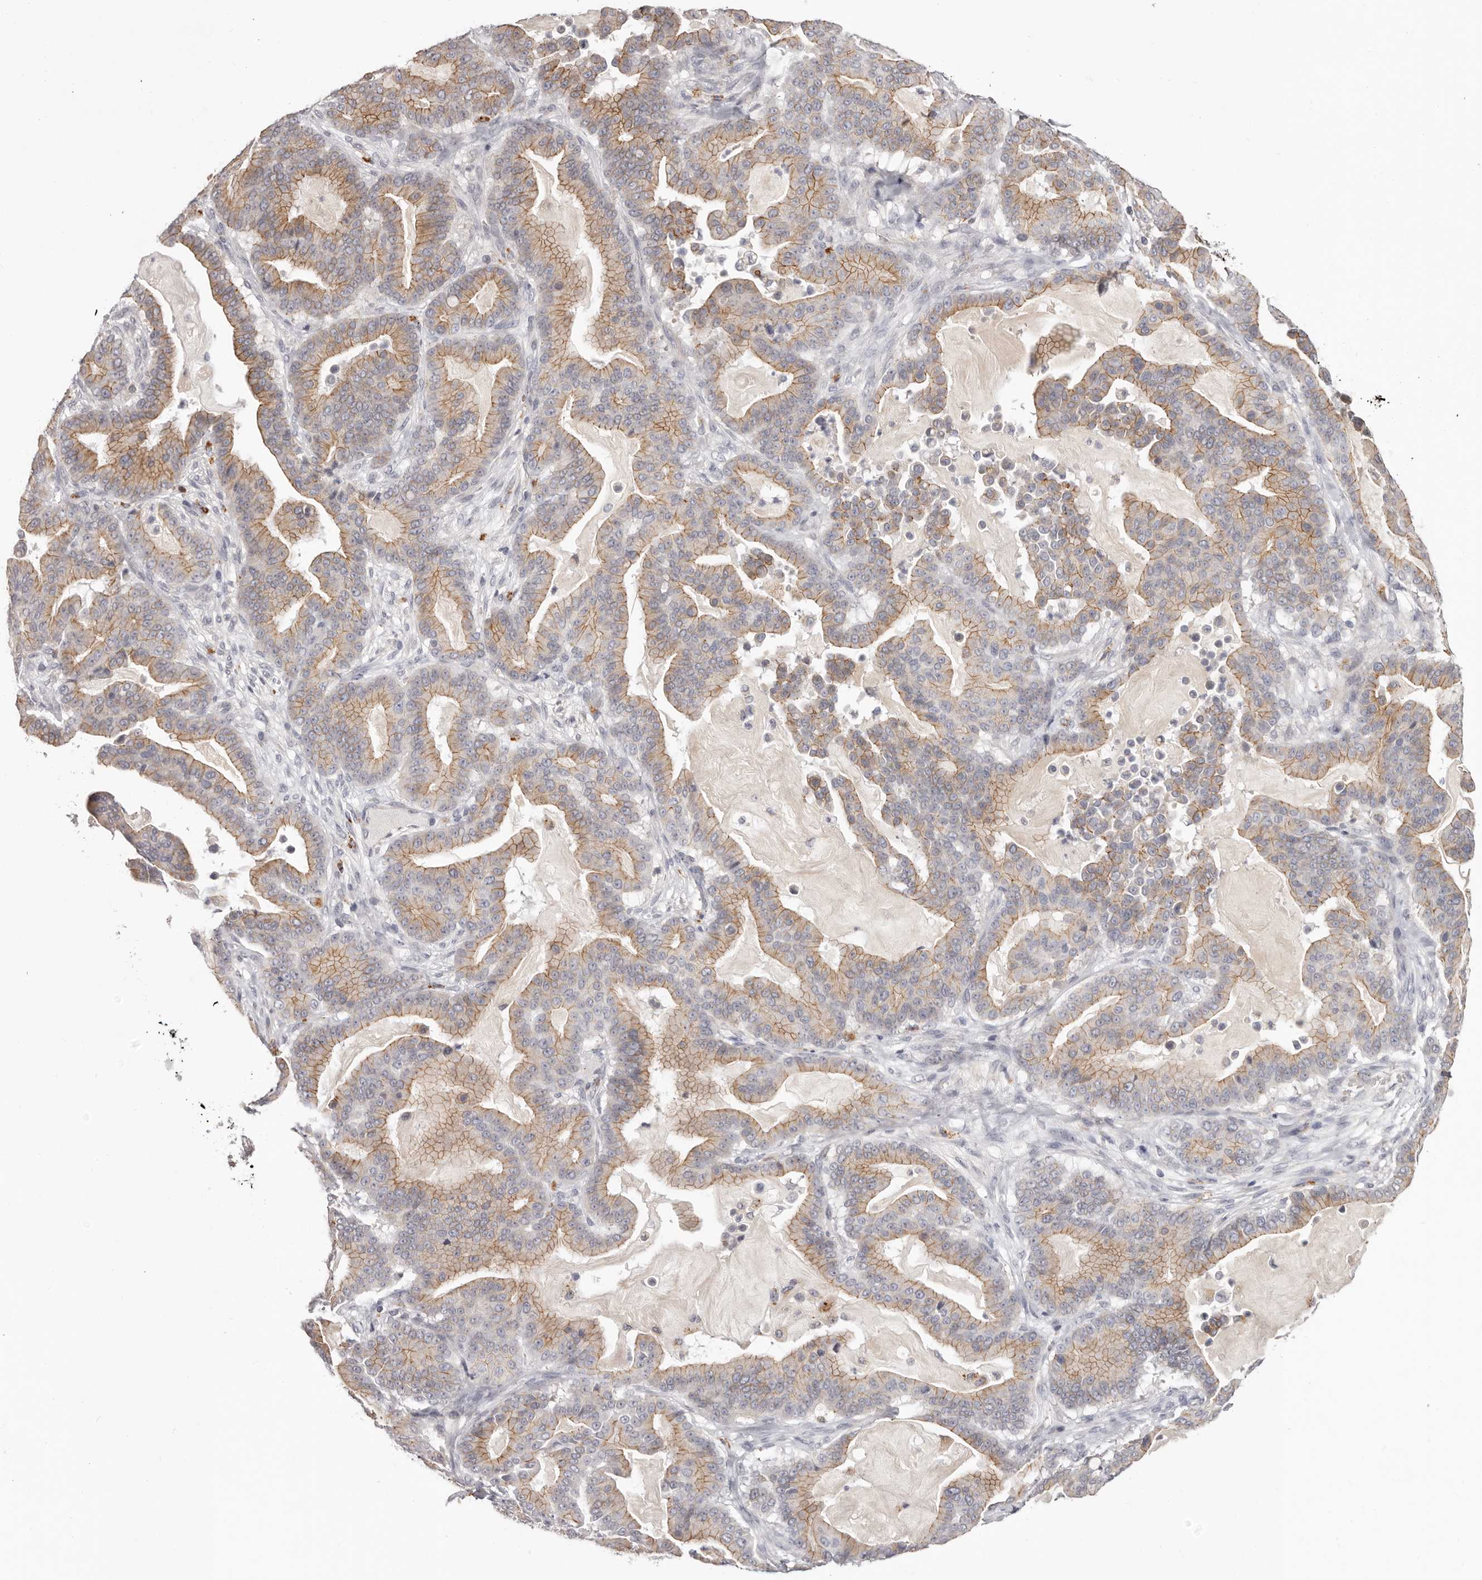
{"staining": {"intensity": "moderate", "quantity": ">75%", "location": "cytoplasmic/membranous"}, "tissue": "pancreatic cancer", "cell_type": "Tumor cells", "image_type": "cancer", "snomed": [{"axis": "morphology", "description": "Adenocarcinoma, NOS"}, {"axis": "topography", "description": "Pancreas"}], "caption": "Moderate cytoplasmic/membranous protein positivity is identified in about >75% of tumor cells in pancreatic cancer.", "gene": "PCDHB6", "patient": {"sex": "male", "age": 63}}